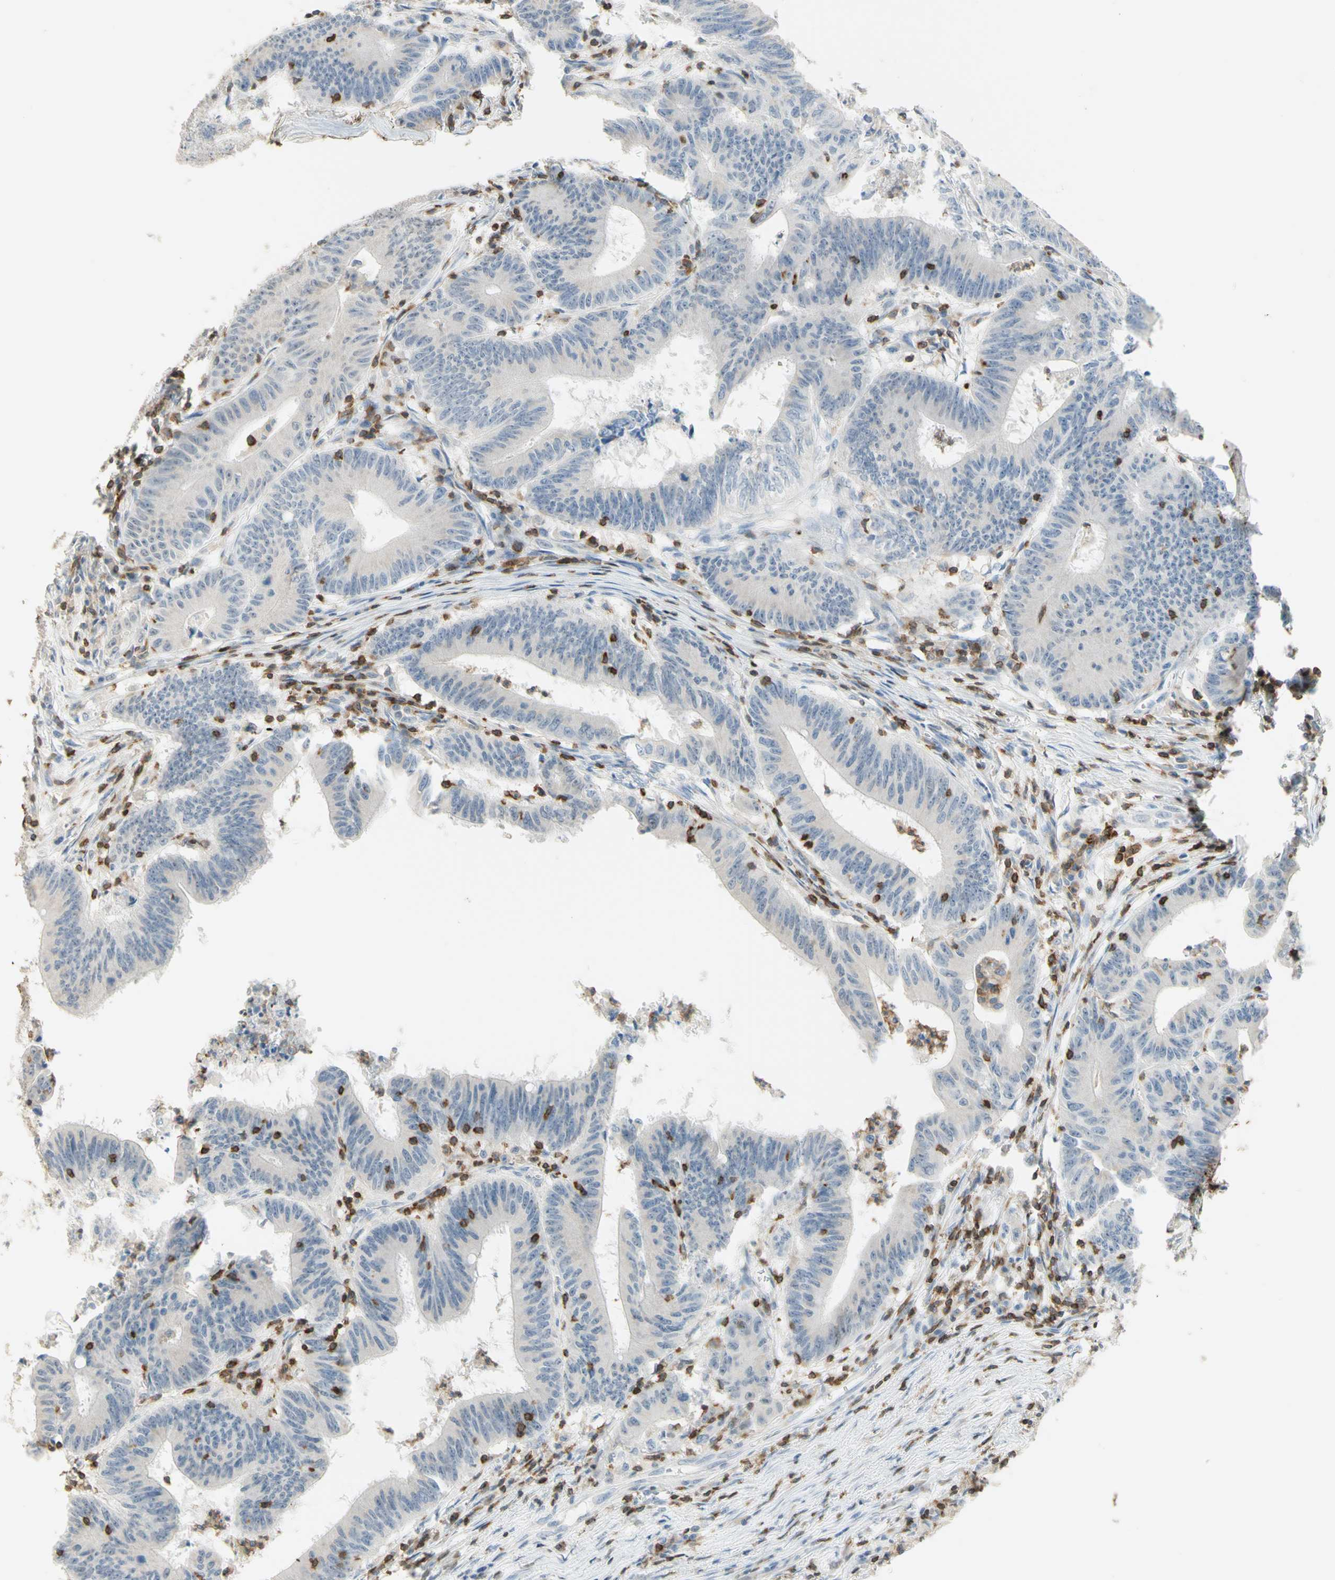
{"staining": {"intensity": "negative", "quantity": "none", "location": "none"}, "tissue": "colorectal cancer", "cell_type": "Tumor cells", "image_type": "cancer", "snomed": [{"axis": "morphology", "description": "Adenocarcinoma, NOS"}, {"axis": "topography", "description": "Colon"}], "caption": "DAB (3,3'-diaminobenzidine) immunohistochemical staining of human colorectal cancer demonstrates no significant positivity in tumor cells.", "gene": "SPINK6", "patient": {"sex": "male", "age": 45}}